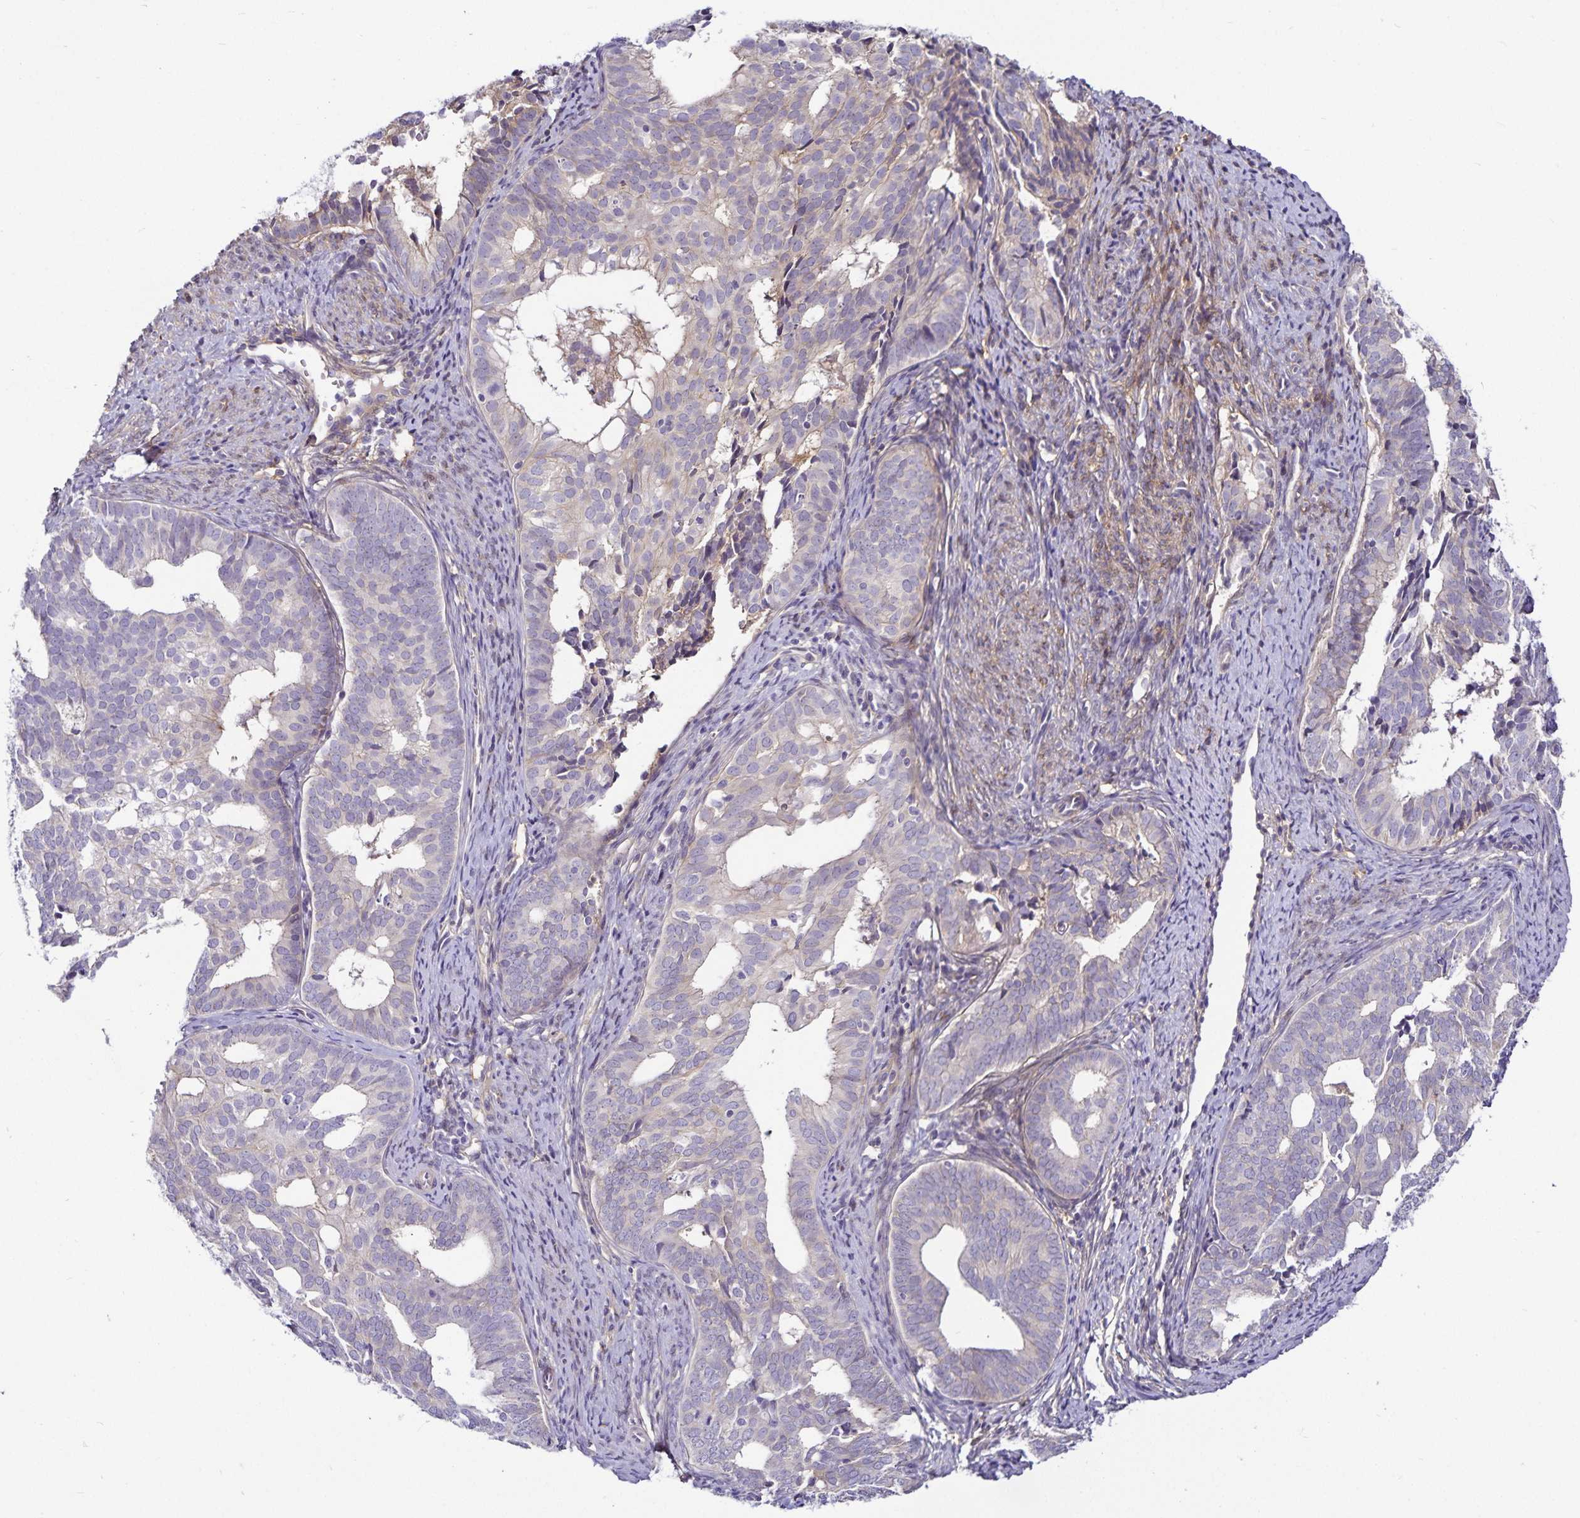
{"staining": {"intensity": "negative", "quantity": "none", "location": "none"}, "tissue": "endometrial cancer", "cell_type": "Tumor cells", "image_type": "cancer", "snomed": [{"axis": "morphology", "description": "Adenocarcinoma, NOS"}, {"axis": "topography", "description": "Endometrium"}], "caption": "Immunohistochemistry (IHC) photomicrograph of endometrial adenocarcinoma stained for a protein (brown), which shows no expression in tumor cells.", "gene": "GNG12", "patient": {"sex": "female", "age": 75}}